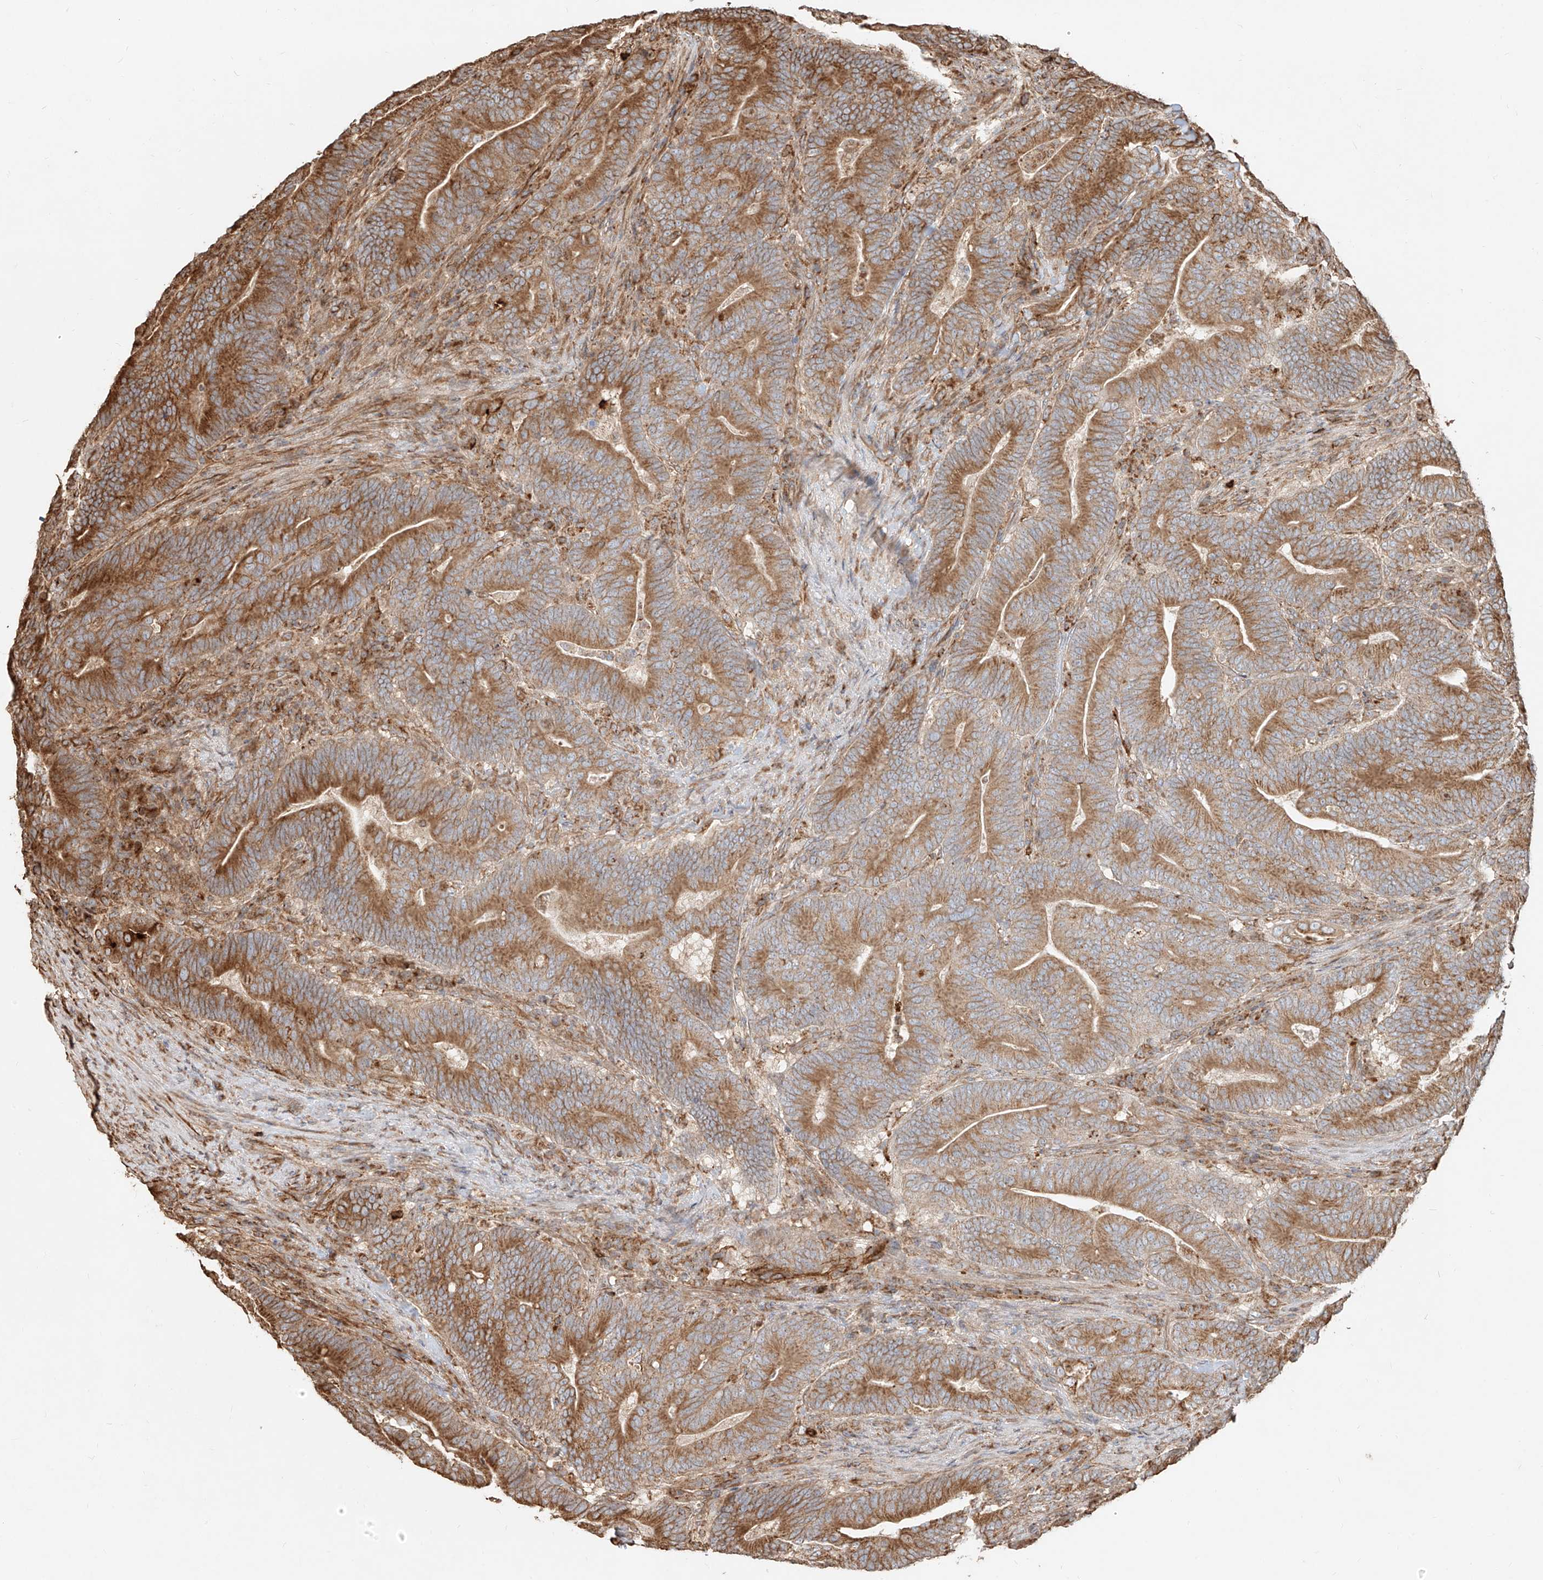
{"staining": {"intensity": "moderate", "quantity": ">75%", "location": "cytoplasmic/membranous"}, "tissue": "colorectal cancer", "cell_type": "Tumor cells", "image_type": "cancer", "snomed": [{"axis": "morphology", "description": "Normal tissue, NOS"}, {"axis": "morphology", "description": "Adenocarcinoma, NOS"}, {"axis": "topography", "description": "Colon"}], "caption": "The image exhibits immunohistochemical staining of colorectal cancer. There is moderate cytoplasmic/membranous staining is appreciated in about >75% of tumor cells.", "gene": "EFNB1", "patient": {"sex": "female", "age": 66}}